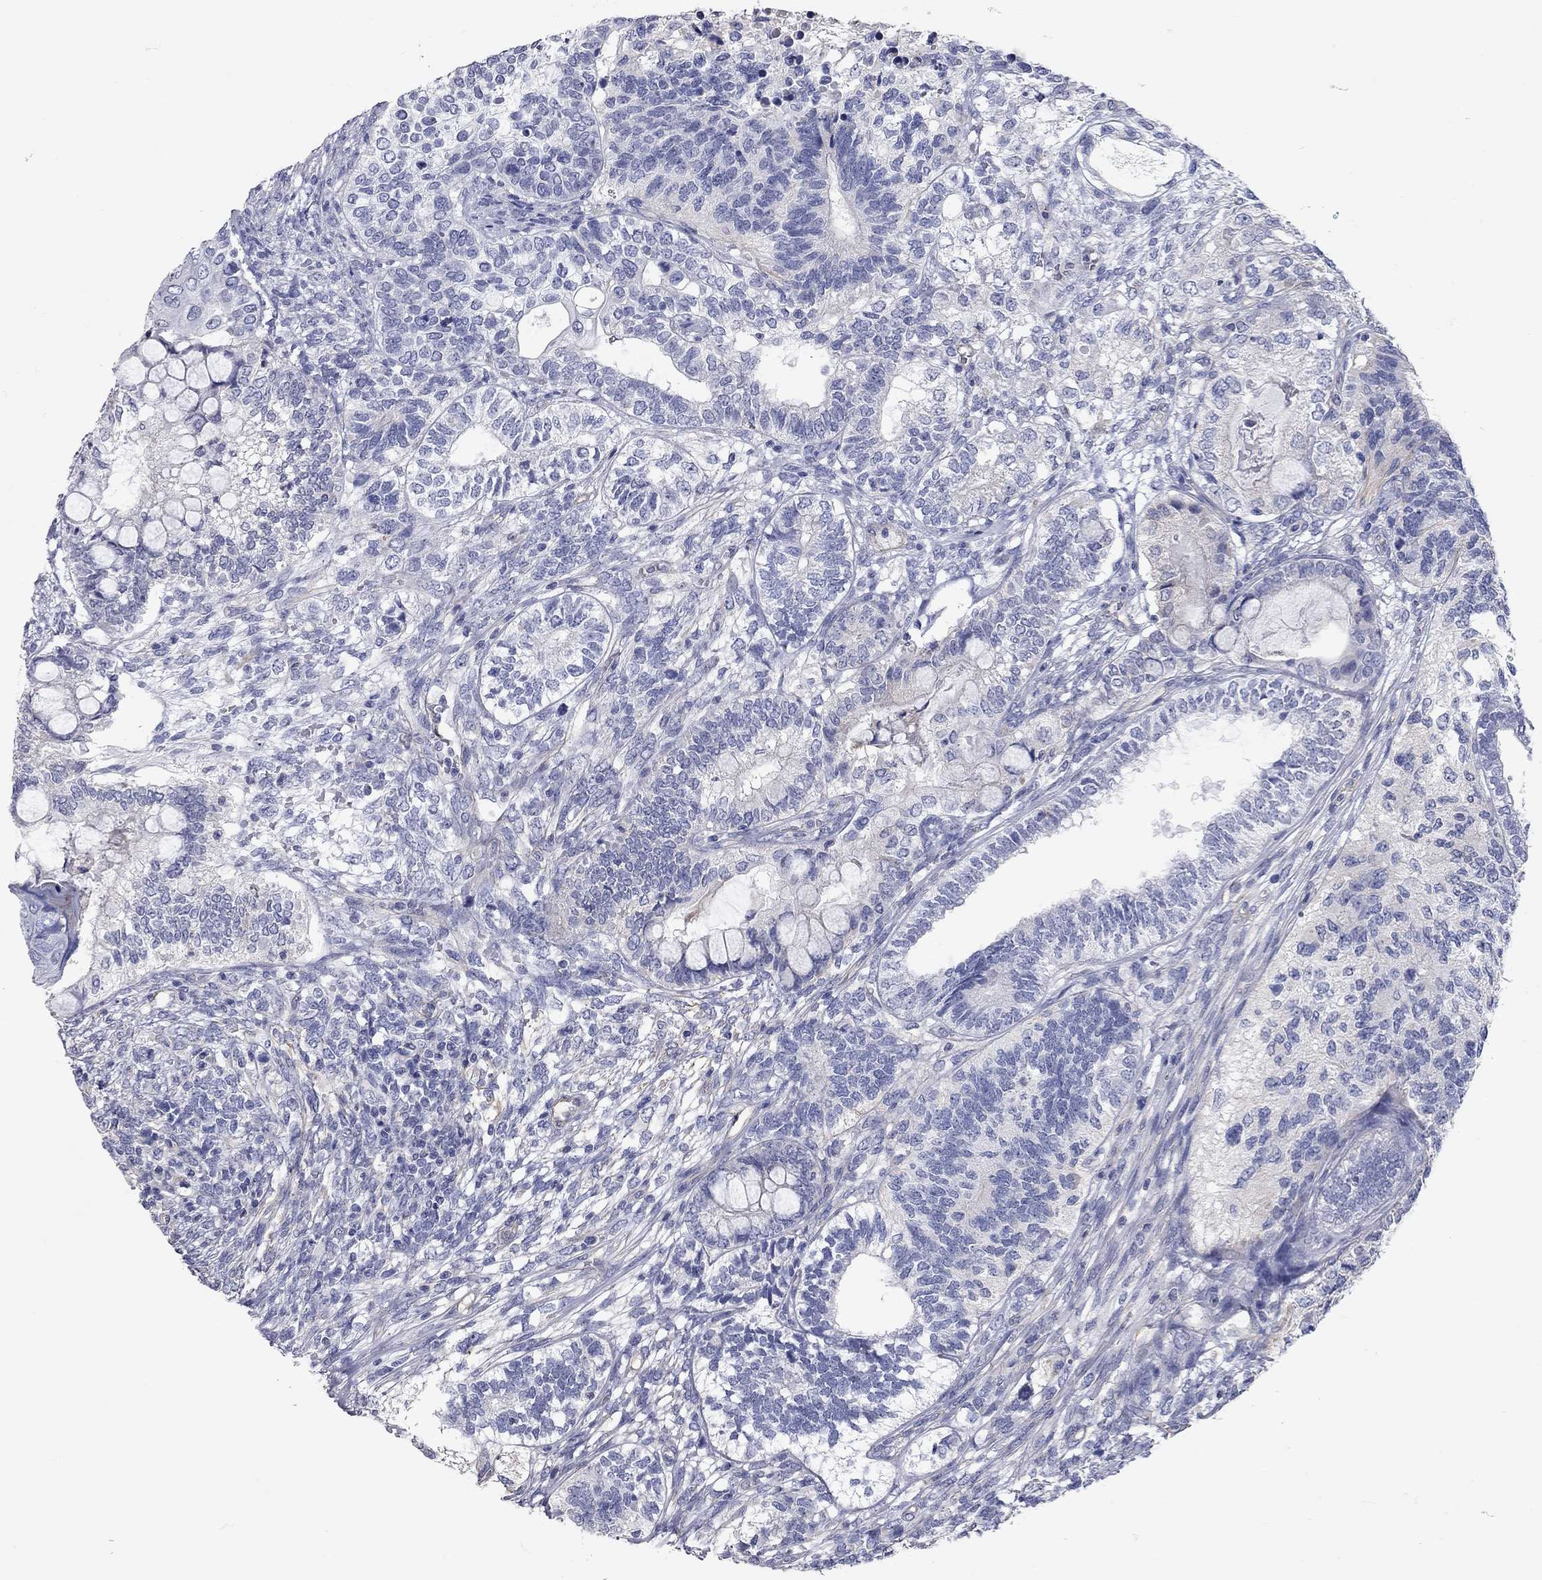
{"staining": {"intensity": "negative", "quantity": "none", "location": "none"}, "tissue": "testis cancer", "cell_type": "Tumor cells", "image_type": "cancer", "snomed": [{"axis": "morphology", "description": "Seminoma, NOS"}, {"axis": "morphology", "description": "Carcinoma, Embryonal, NOS"}, {"axis": "topography", "description": "Testis"}], "caption": "IHC image of human testis seminoma stained for a protein (brown), which demonstrates no expression in tumor cells. (DAB immunohistochemistry, high magnification).", "gene": "C10orf90", "patient": {"sex": "male", "age": 41}}